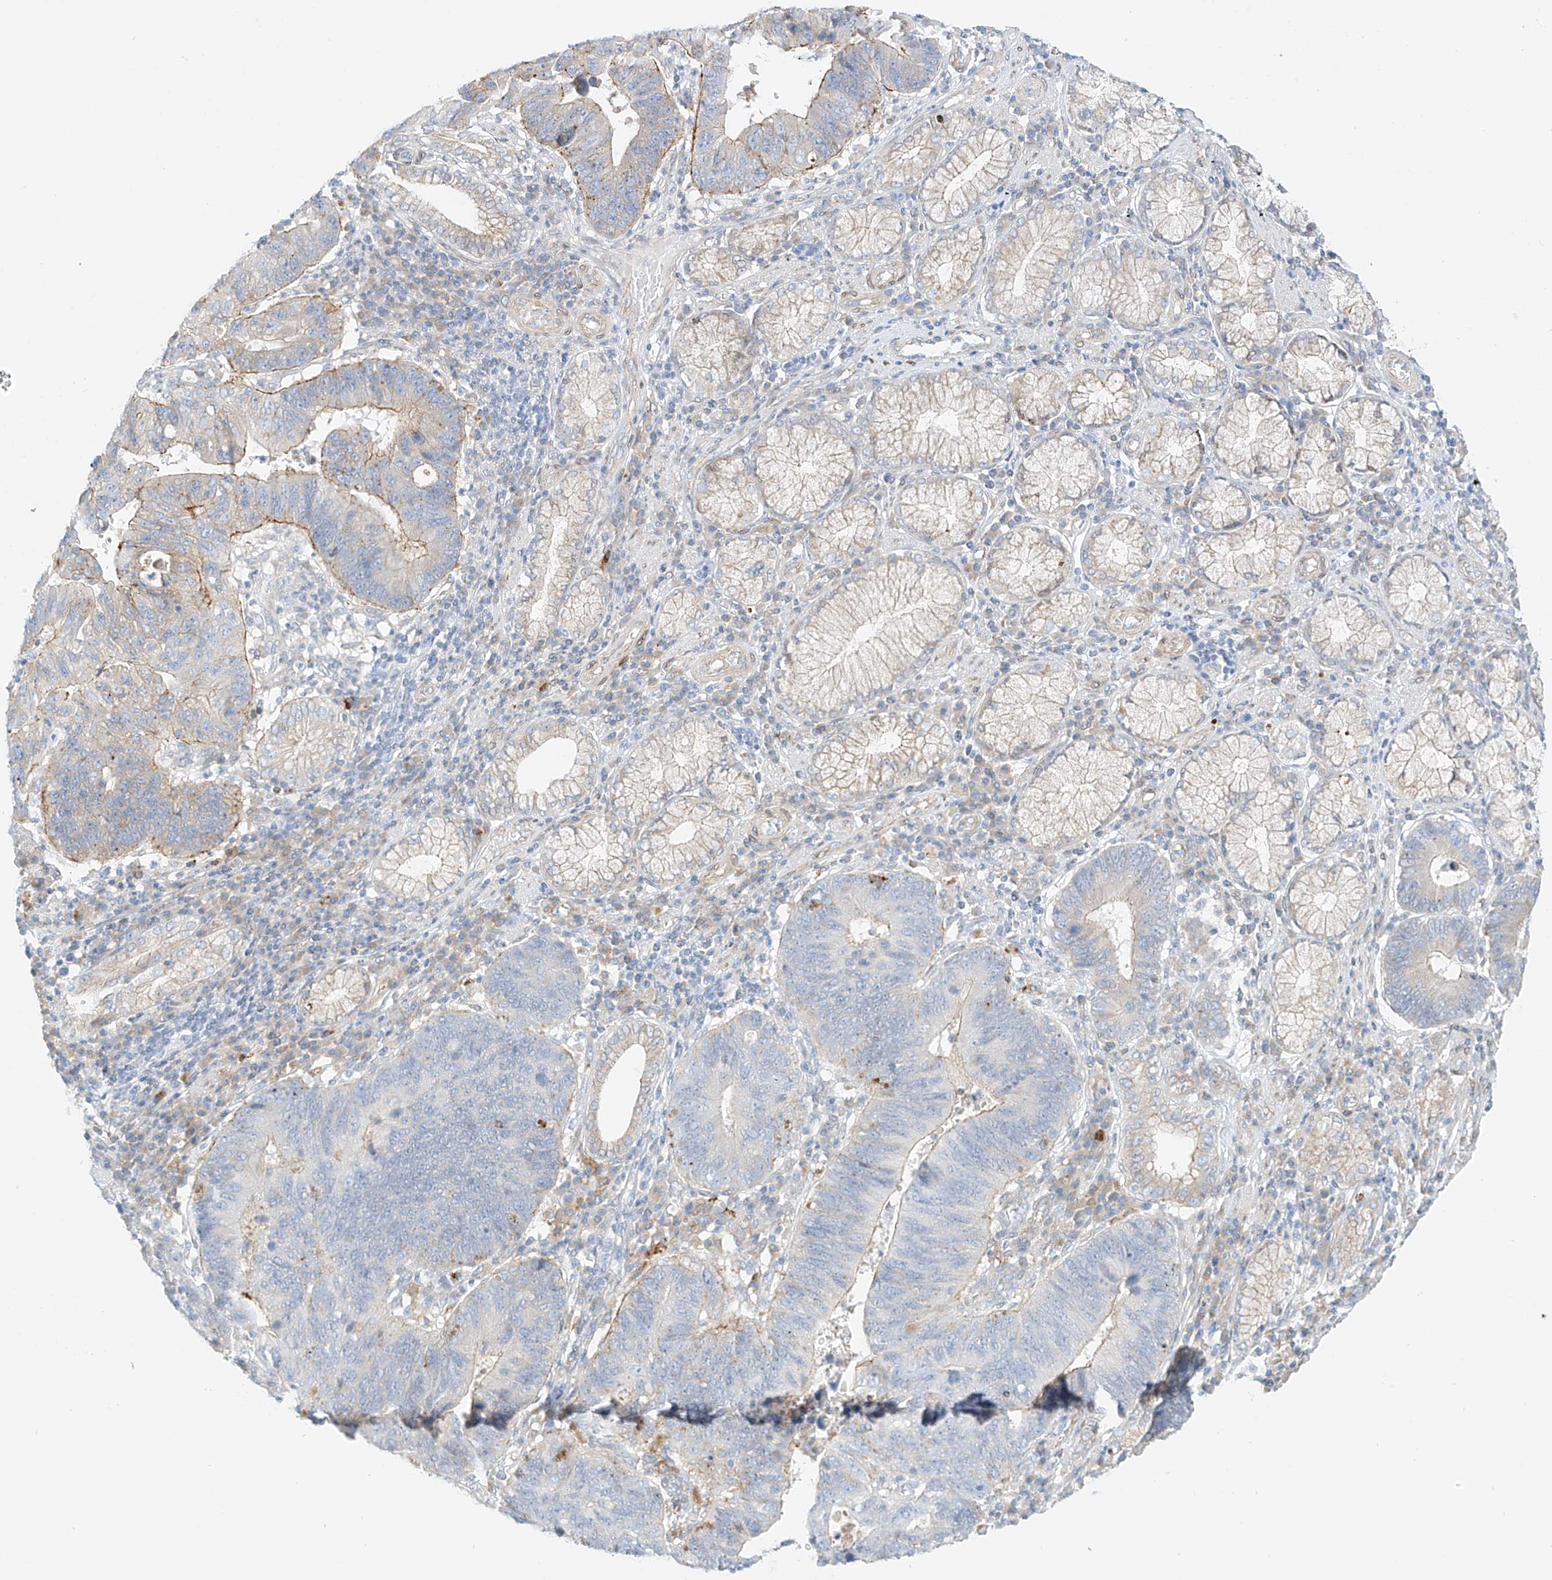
{"staining": {"intensity": "moderate", "quantity": "25%-75%", "location": "cytoplasmic/membranous"}, "tissue": "stomach cancer", "cell_type": "Tumor cells", "image_type": "cancer", "snomed": [{"axis": "morphology", "description": "Adenocarcinoma, NOS"}, {"axis": "topography", "description": "Stomach"}], "caption": "Immunohistochemical staining of human stomach cancer (adenocarcinoma) reveals medium levels of moderate cytoplasmic/membranous positivity in approximately 25%-75% of tumor cells.", "gene": "PCYOX1", "patient": {"sex": "male", "age": 59}}